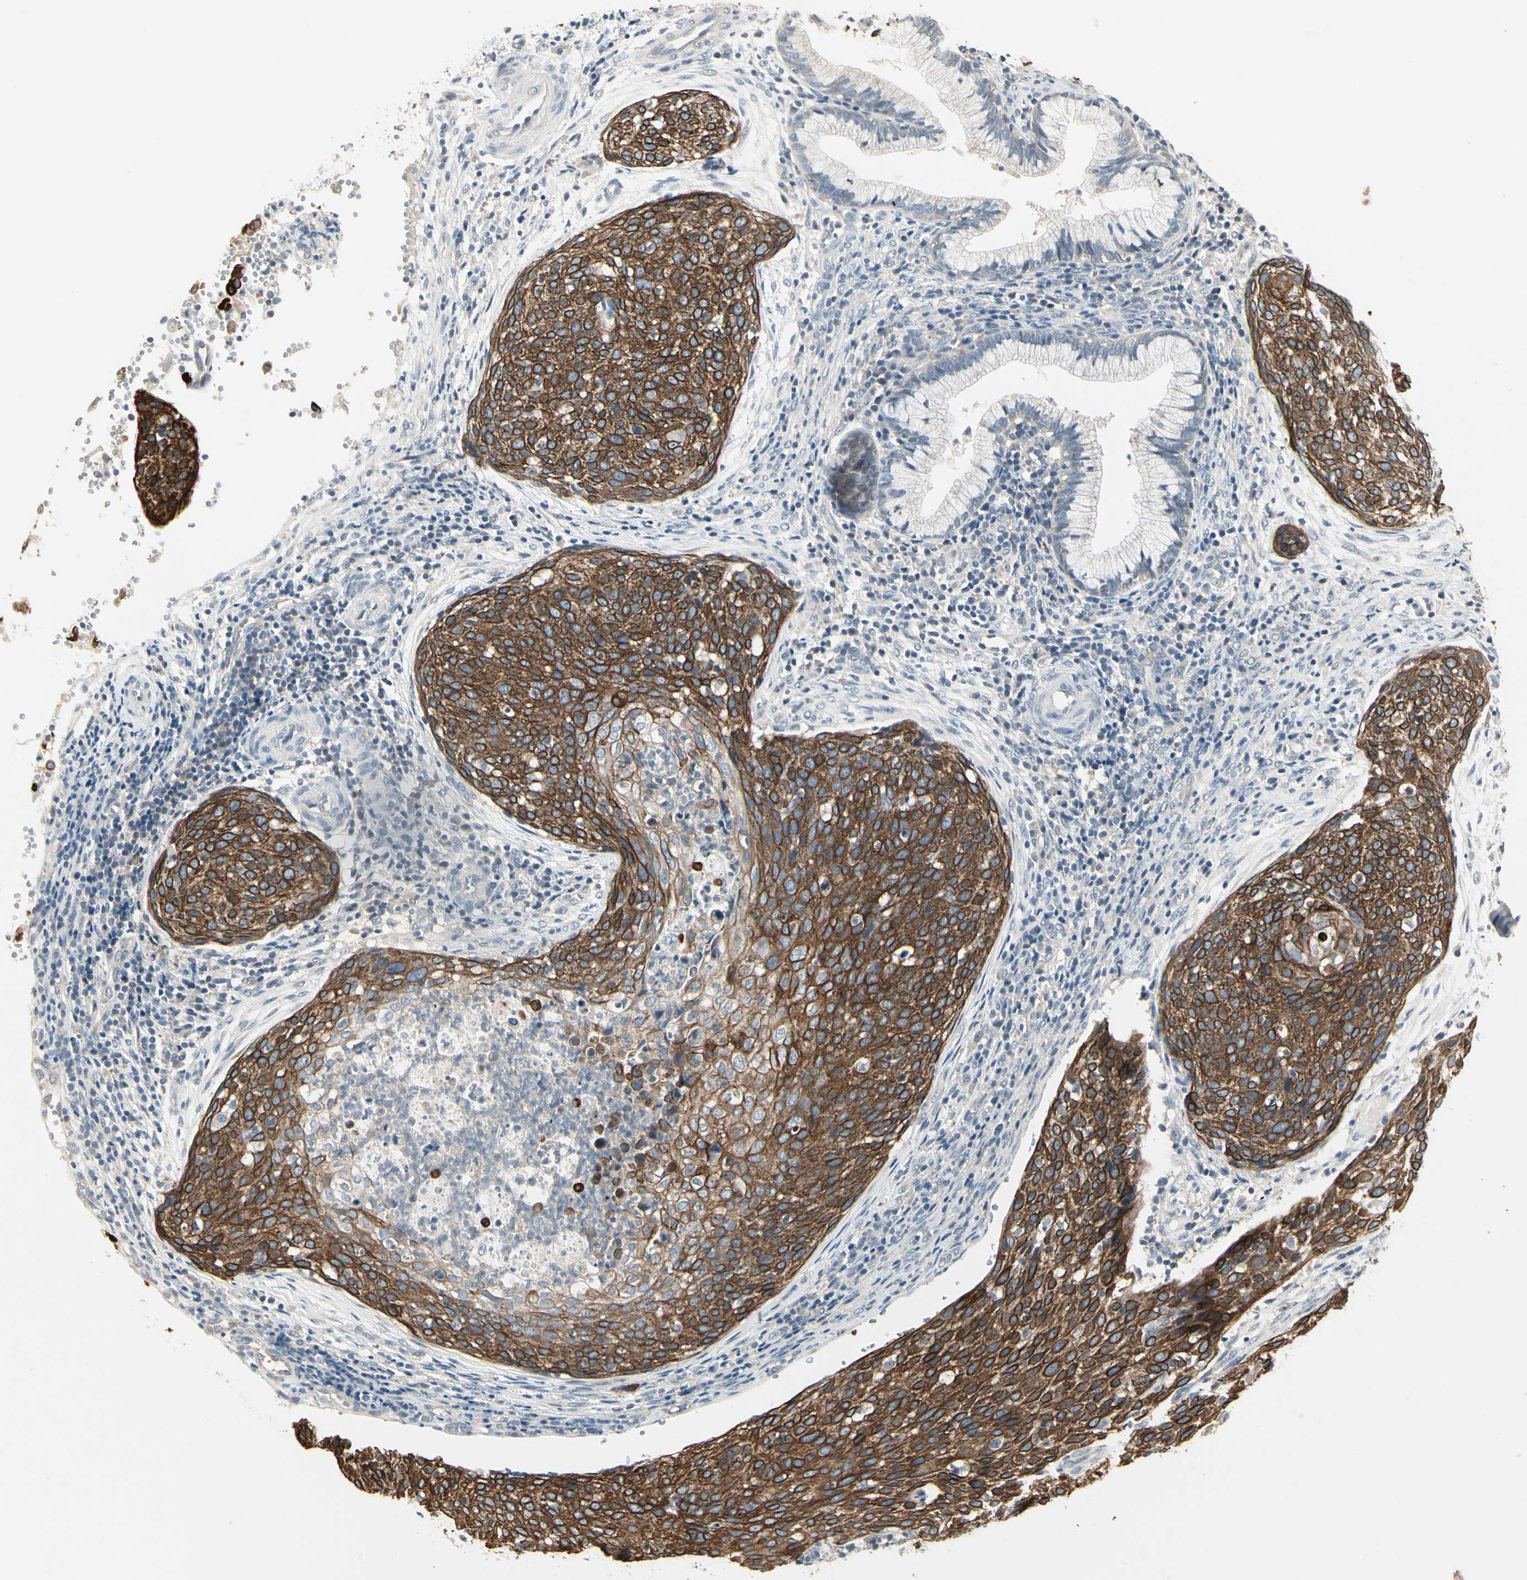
{"staining": {"intensity": "strong", "quantity": ">75%", "location": "cytoplasmic/membranous"}, "tissue": "cervical cancer", "cell_type": "Tumor cells", "image_type": "cancer", "snomed": [{"axis": "morphology", "description": "Squamous cell carcinoma, NOS"}, {"axis": "topography", "description": "Cervix"}], "caption": "Brown immunohistochemical staining in human squamous cell carcinoma (cervical) shows strong cytoplasmic/membranous expression in approximately >75% of tumor cells.", "gene": "ZFP36", "patient": {"sex": "female", "age": 38}}